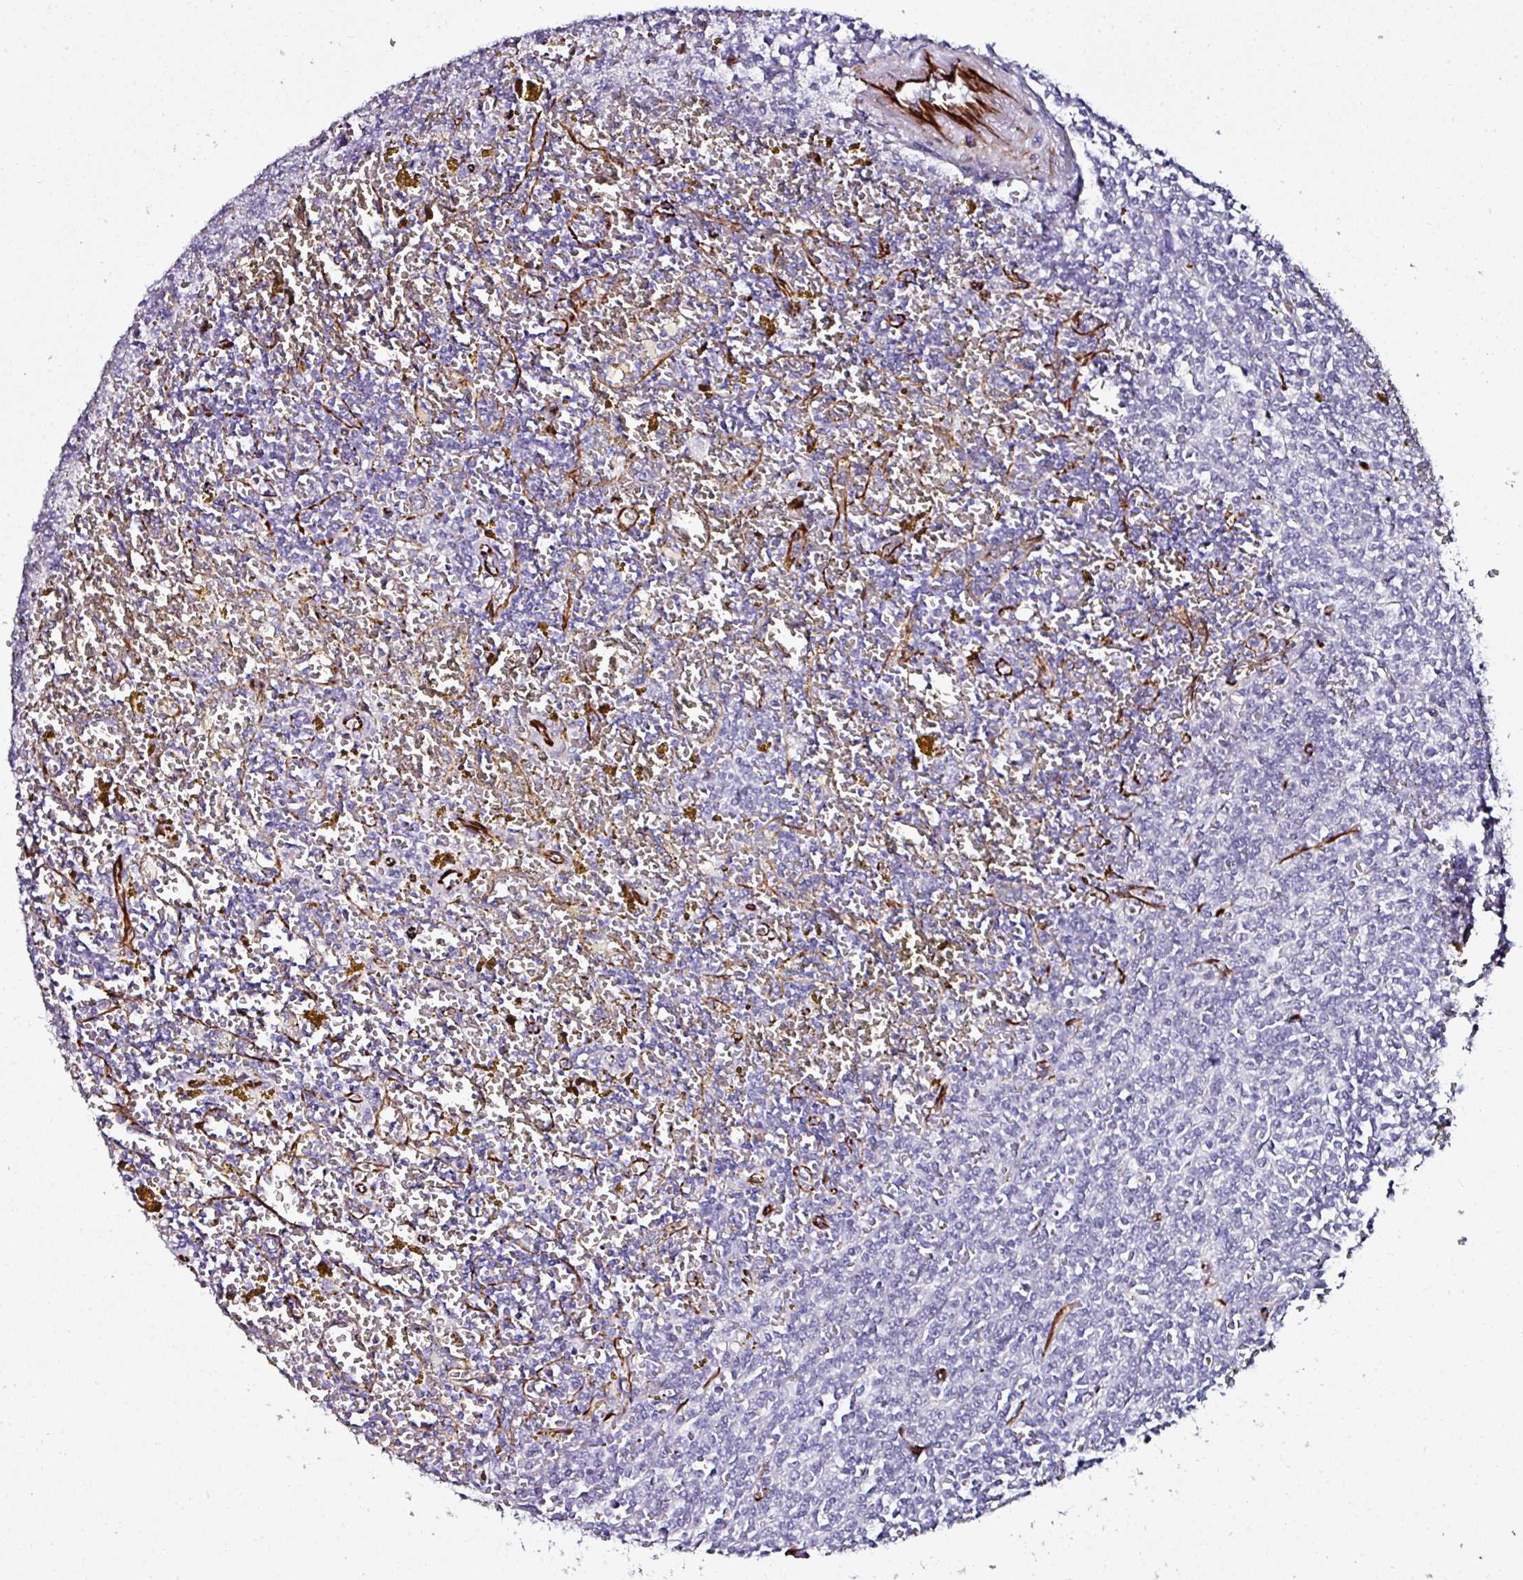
{"staining": {"intensity": "negative", "quantity": "none", "location": "none"}, "tissue": "lymphoma", "cell_type": "Tumor cells", "image_type": "cancer", "snomed": [{"axis": "morphology", "description": "Malignant lymphoma, non-Hodgkin's type, Low grade"}, {"axis": "topography", "description": "Spleen"}, {"axis": "topography", "description": "Lymph node"}], "caption": "Image shows no significant protein expression in tumor cells of low-grade malignant lymphoma, non-Hodgkin's type.", "gene": "TMPRSS9", "patient": {"sex": "female", "age": 66}}